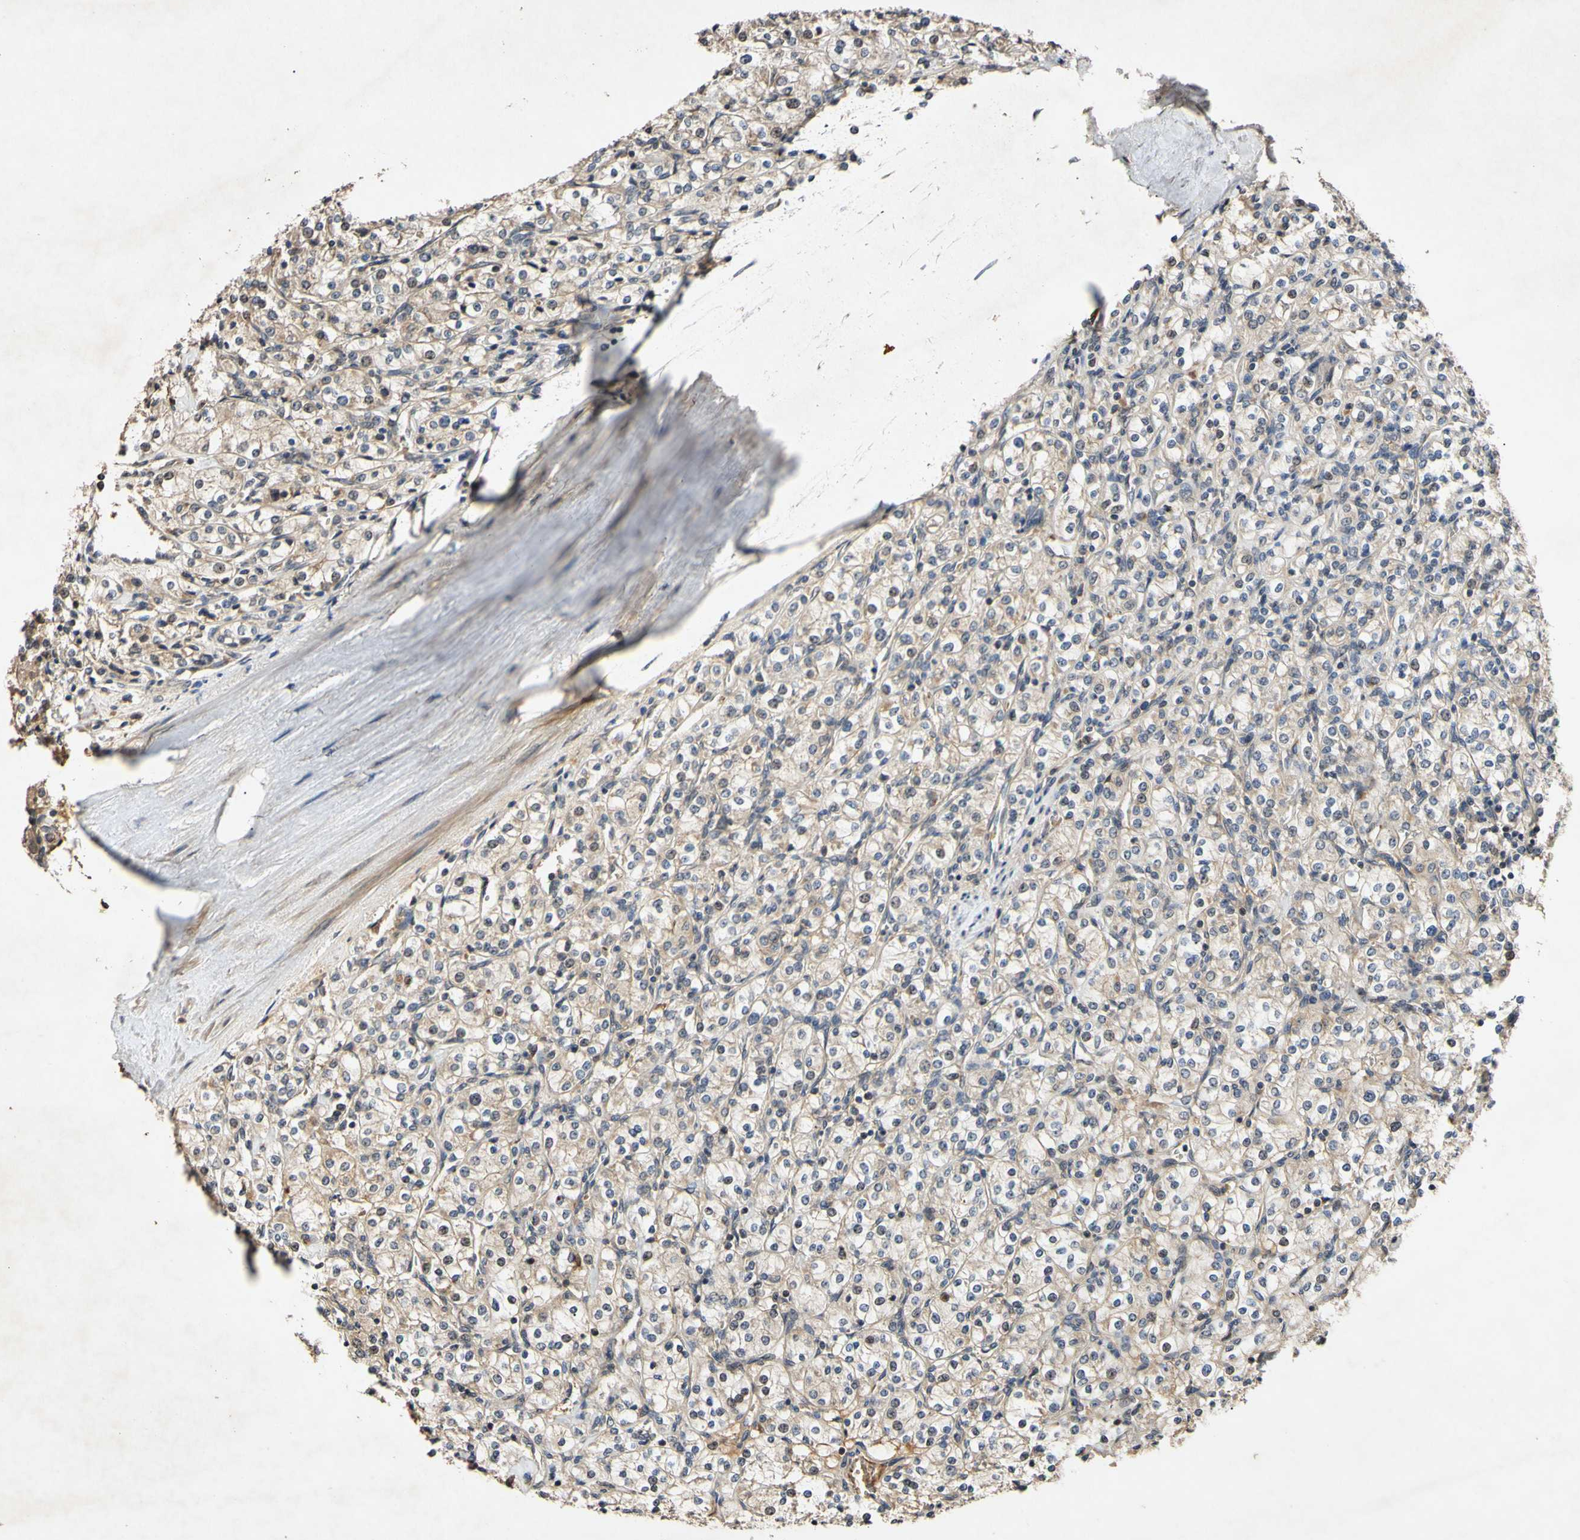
{"staining": {"intensity": "weak", "quantity": "25%-75%", "location": "cytoplasmic/membranous,nuclear"}, "tissue": "renal cancer", "cell_type": "Tumor cells", "image_type": "cancer", "snomed": [{"axis": "morphology", "description": "Adenocarcinoma, NOS"}, {"axis": "topography", "description": "Kidney"}], "caption": "The micrograph demonstrates a brown stain indicating the presence of a protein in the cytoplasmic/membranous and nuclear of tumor cells in adenocarcinoma (renal).", "gene": "PLAT", "patient": {"sex": "male", "age": 77}}